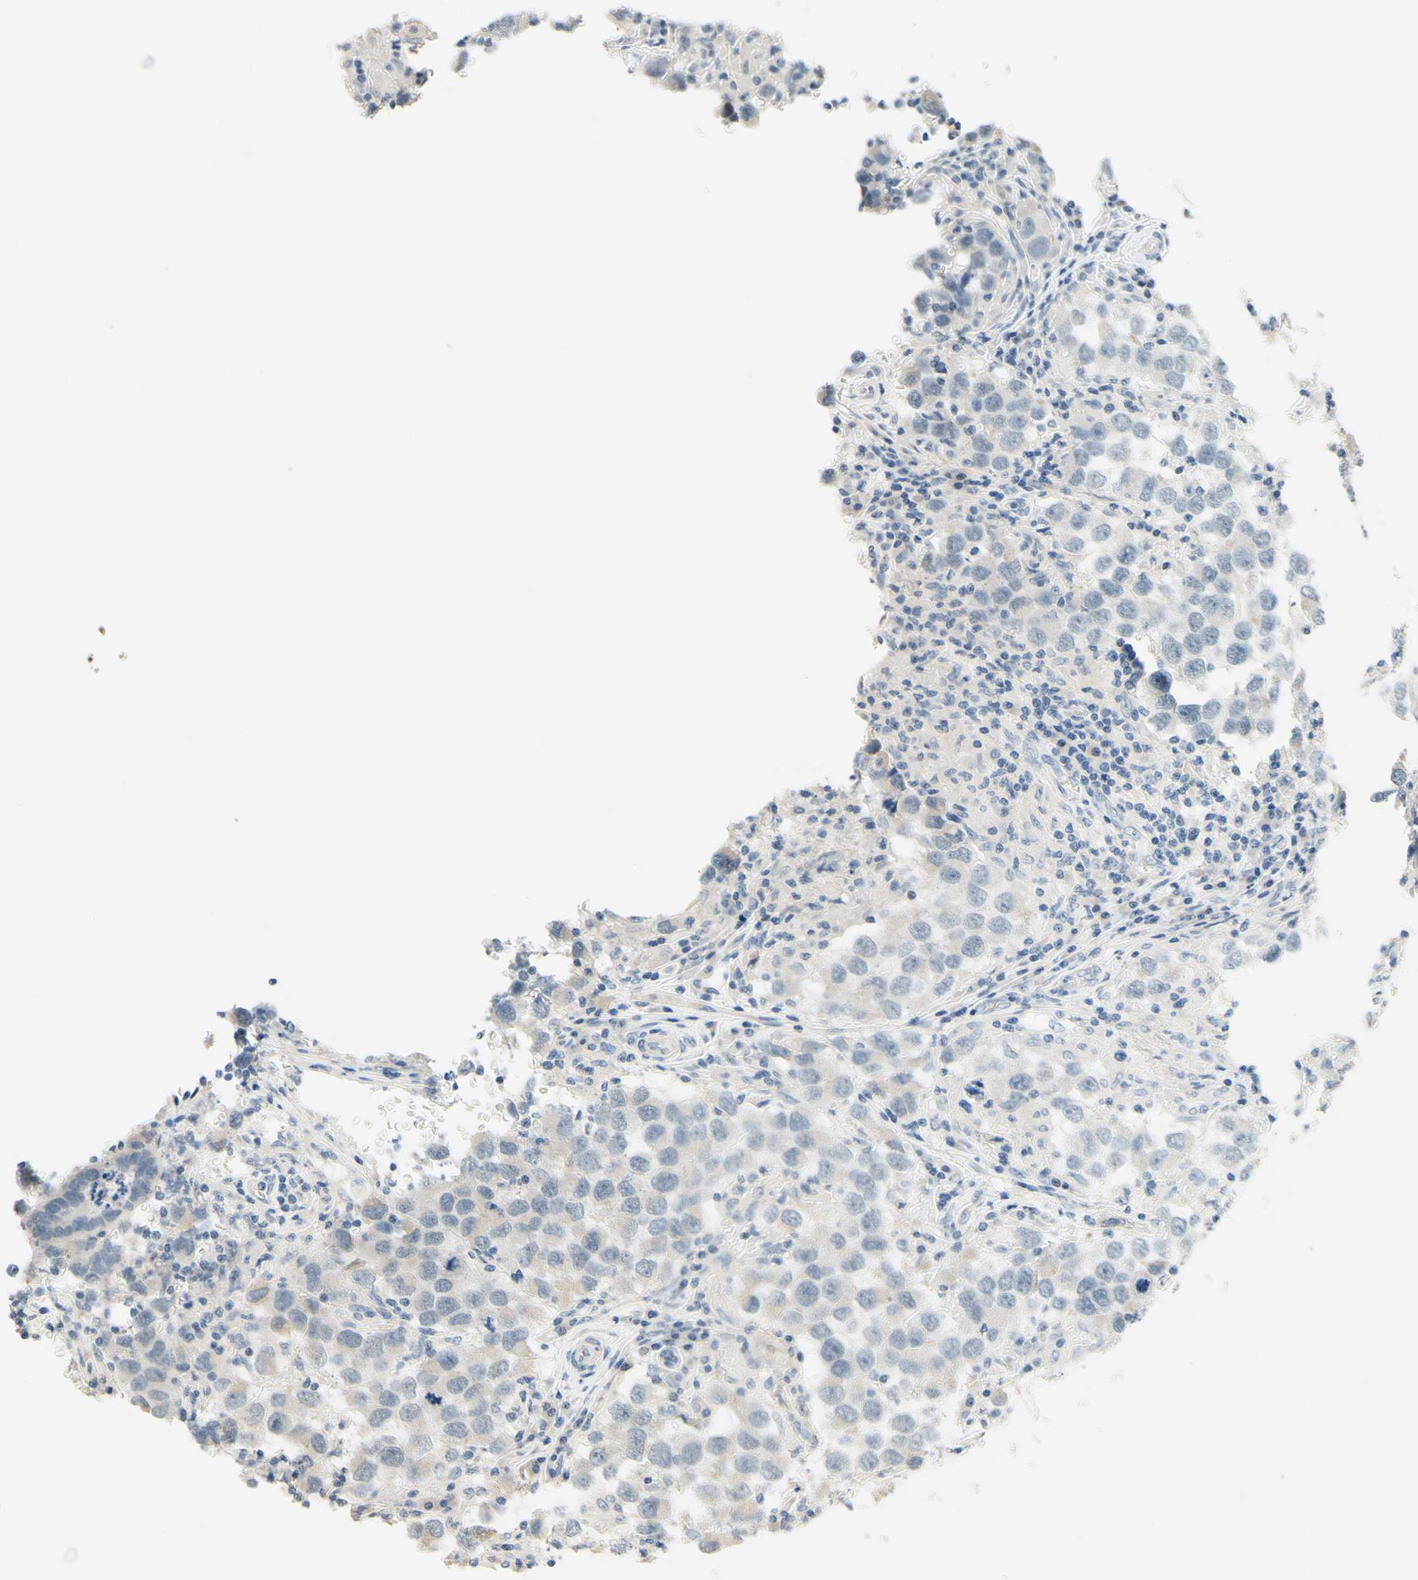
{"staining": {"intensity": "negative", "quantity": "none", "location": "none"}, "tissue": "testis cancer", "cell_type": "Tumor cells", "image_type": "cancer", "snomed": [{"axis": "morphology", "description": "Carcinoma, Embryonal, NOS"}, {"axis": "topography", "description": "Testis"}], "caption": "The image reveals no staining of tumor cells in embryonal carcinoma (testis).", "gene": "MAG", "patient": {"sex": "male", "age": 21}}